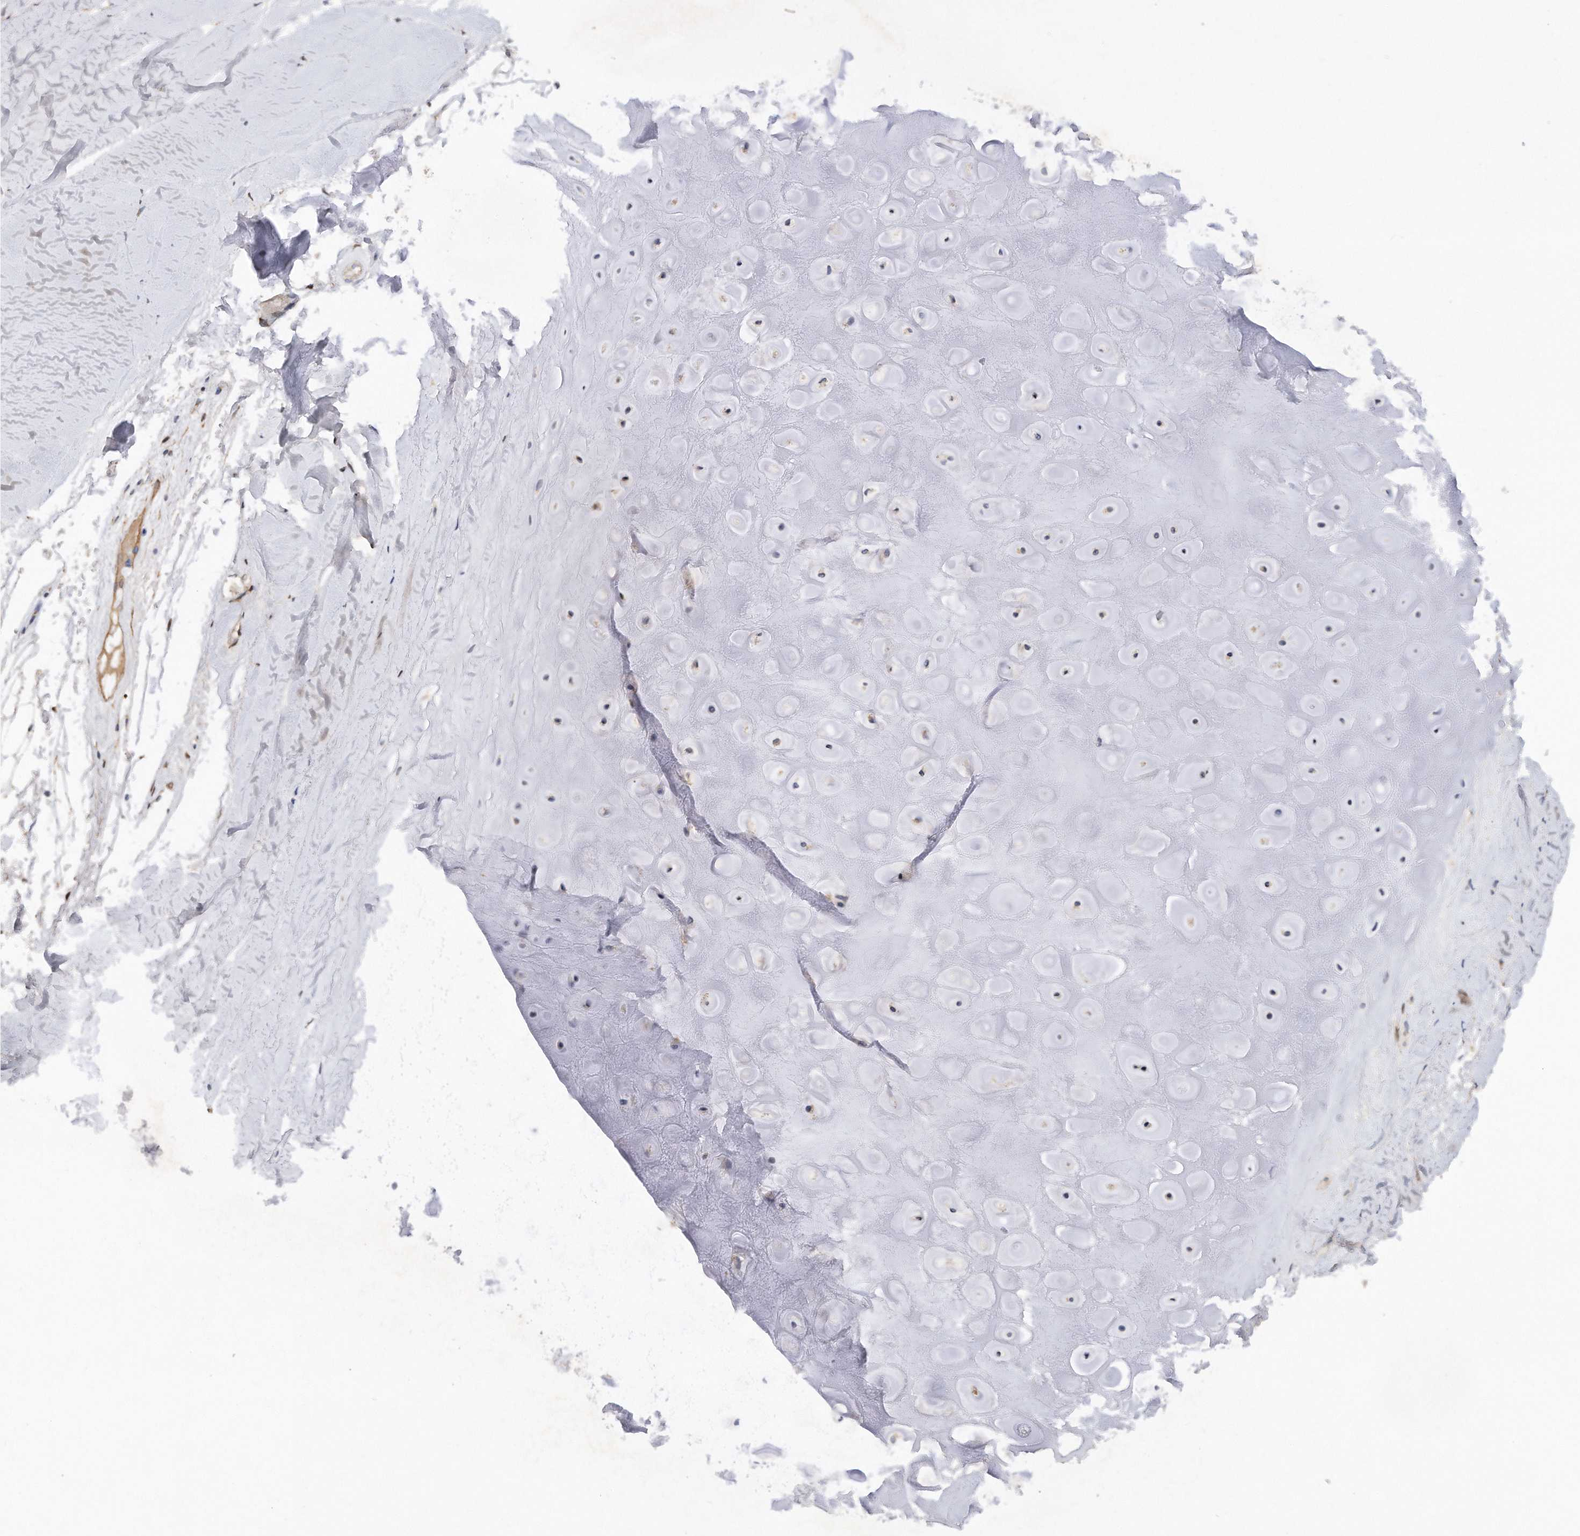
{"staining": {"intensity": "weak", "quantity": ">75%", "location": "nuclear"}, "tissue": "adipose tissue", "cell_type": "Adipocytes", "image_type": "normal", "snomed": [{"axis": "morphology", "description": "Normal tissue, NOS"}, {"axis": "morphology", "description": "Basal cell carcinoma"}, {"axis": "topography", "description": "Skin"}], "caption": "IHC image of unremarkable adipose tissue stained for a protein (brown), which shows low levels of weak nuclear positivity in about >75% of adipocytes.", "gene": "CDH12", "patient": {"sex": "female", "age": 89}}